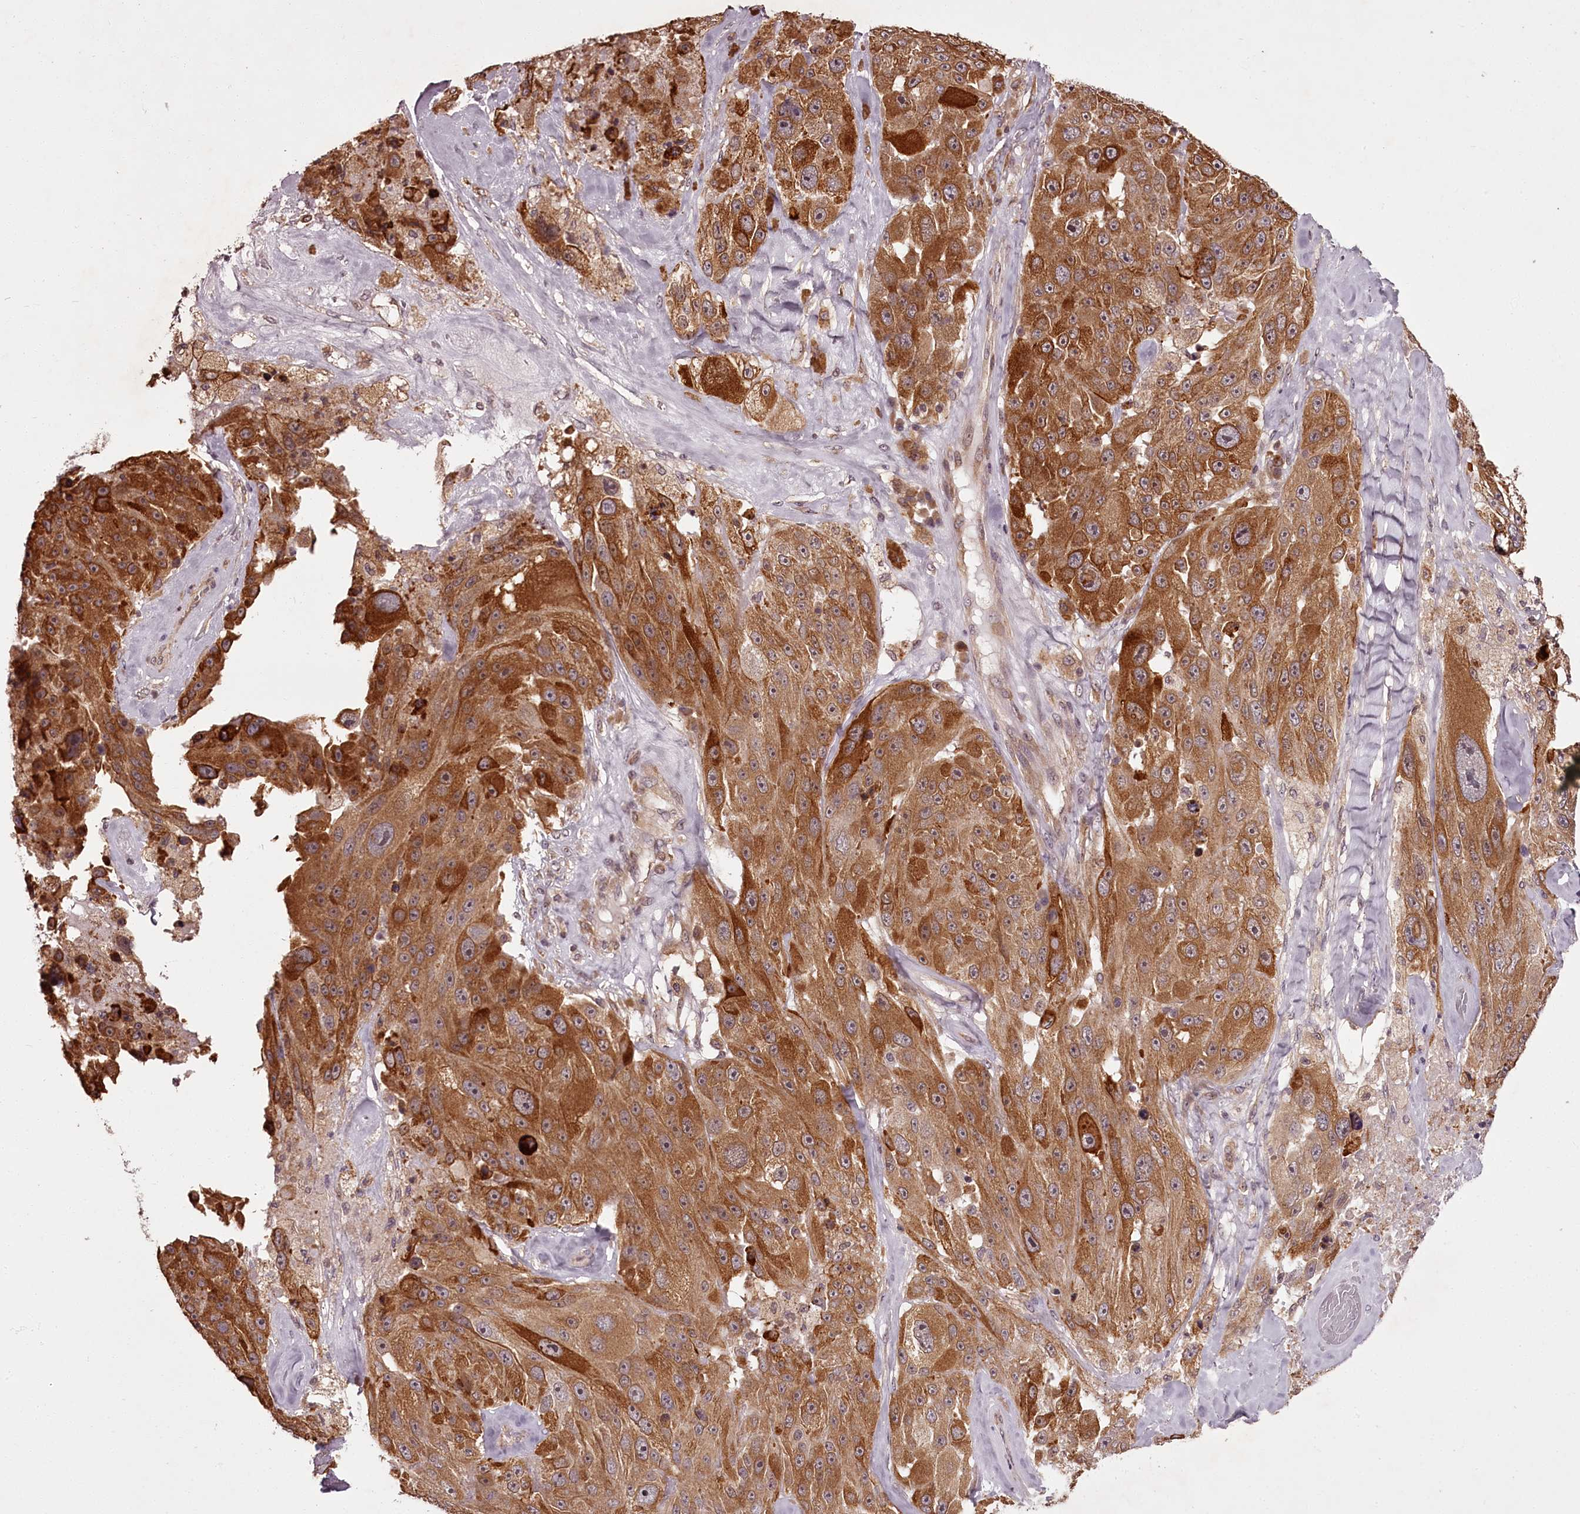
{"staining": {"intensity": "strong", "quantity": ">75%", "location": "cytoplasmic/membranous"}, "tissue": "melanoma", "cell_type": "Tumor cells", "image_type": "cancer", "snomed": [{"axis": "morphology", "description": "Malignant melanoma, Metastatic site"}, {"axis": "topography", "description": "Lymph node"}], "caption": "Protein analysis of malignant melanoma (metastatic site) tissue displays strong cytoplasmic/membranous positivity in about >75% of tumor cells.", "gene": "CCDC92", "patient": {"sex": "male", "age": 62}}